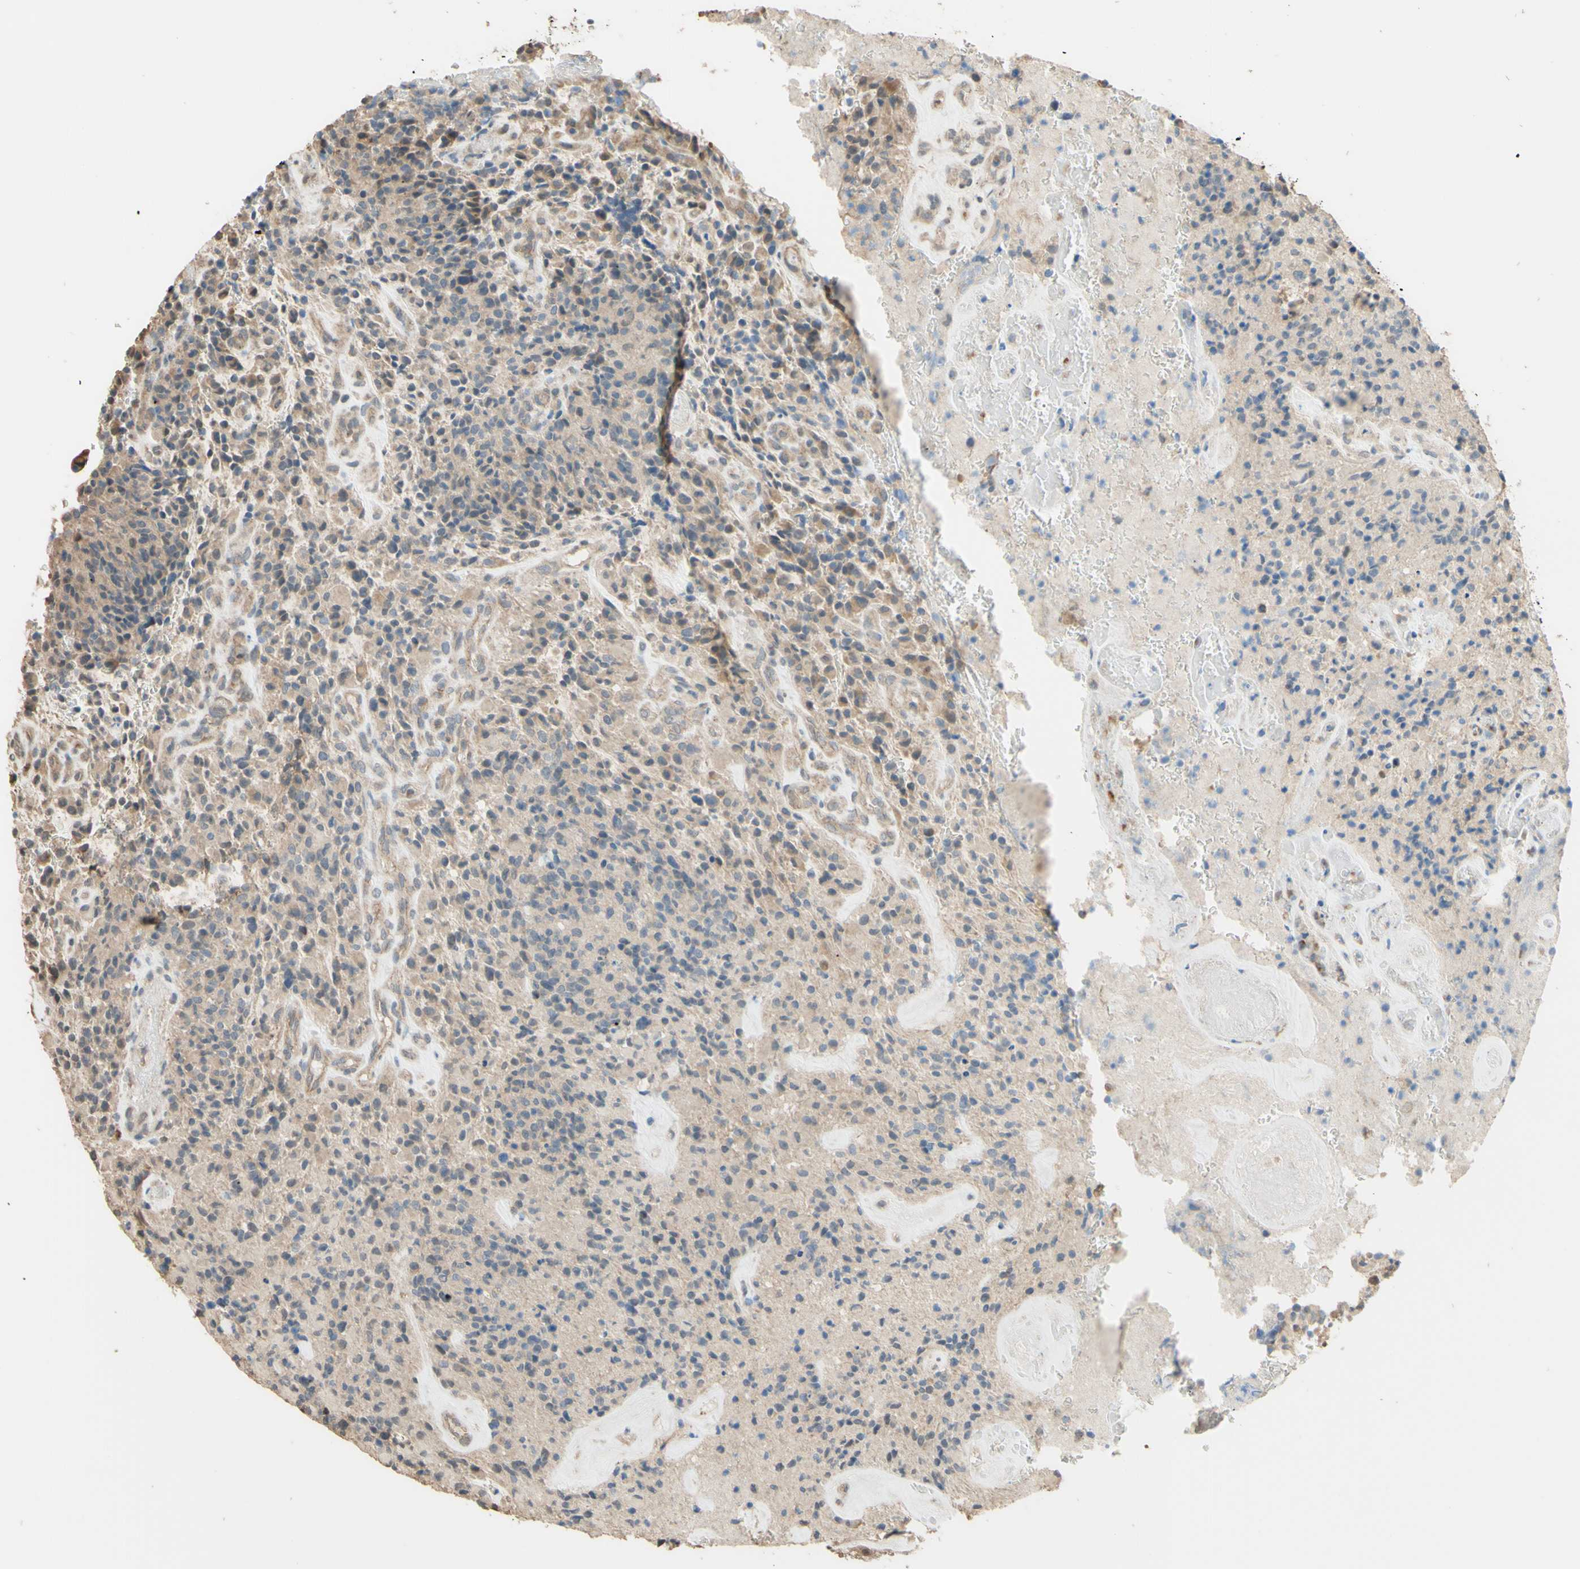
{"staining": {"intensity": "weak", "quantity": "<25%", "location": "cytoplasmic/membranous"}, "tissue": "glioma", "cell_type": "Tumor cells", "image_type": "cancer", "snomed": [{"axis": "morphology", "description": "Glioma, malignant, High grade"}, {"axis": "topography", "description": "Brain"}], "caption": "Immunohistochemical staining of malignant glioma (high-grade) shows no significant expression in tumor cells. The staining was performed using DAB to visualize the protein expression in brown, while the nuclei were stained in blue with hematoxylin (Magnification: 20x).", "gene": "SMIM19", "patient": {"sex": "male", "age": 71}}